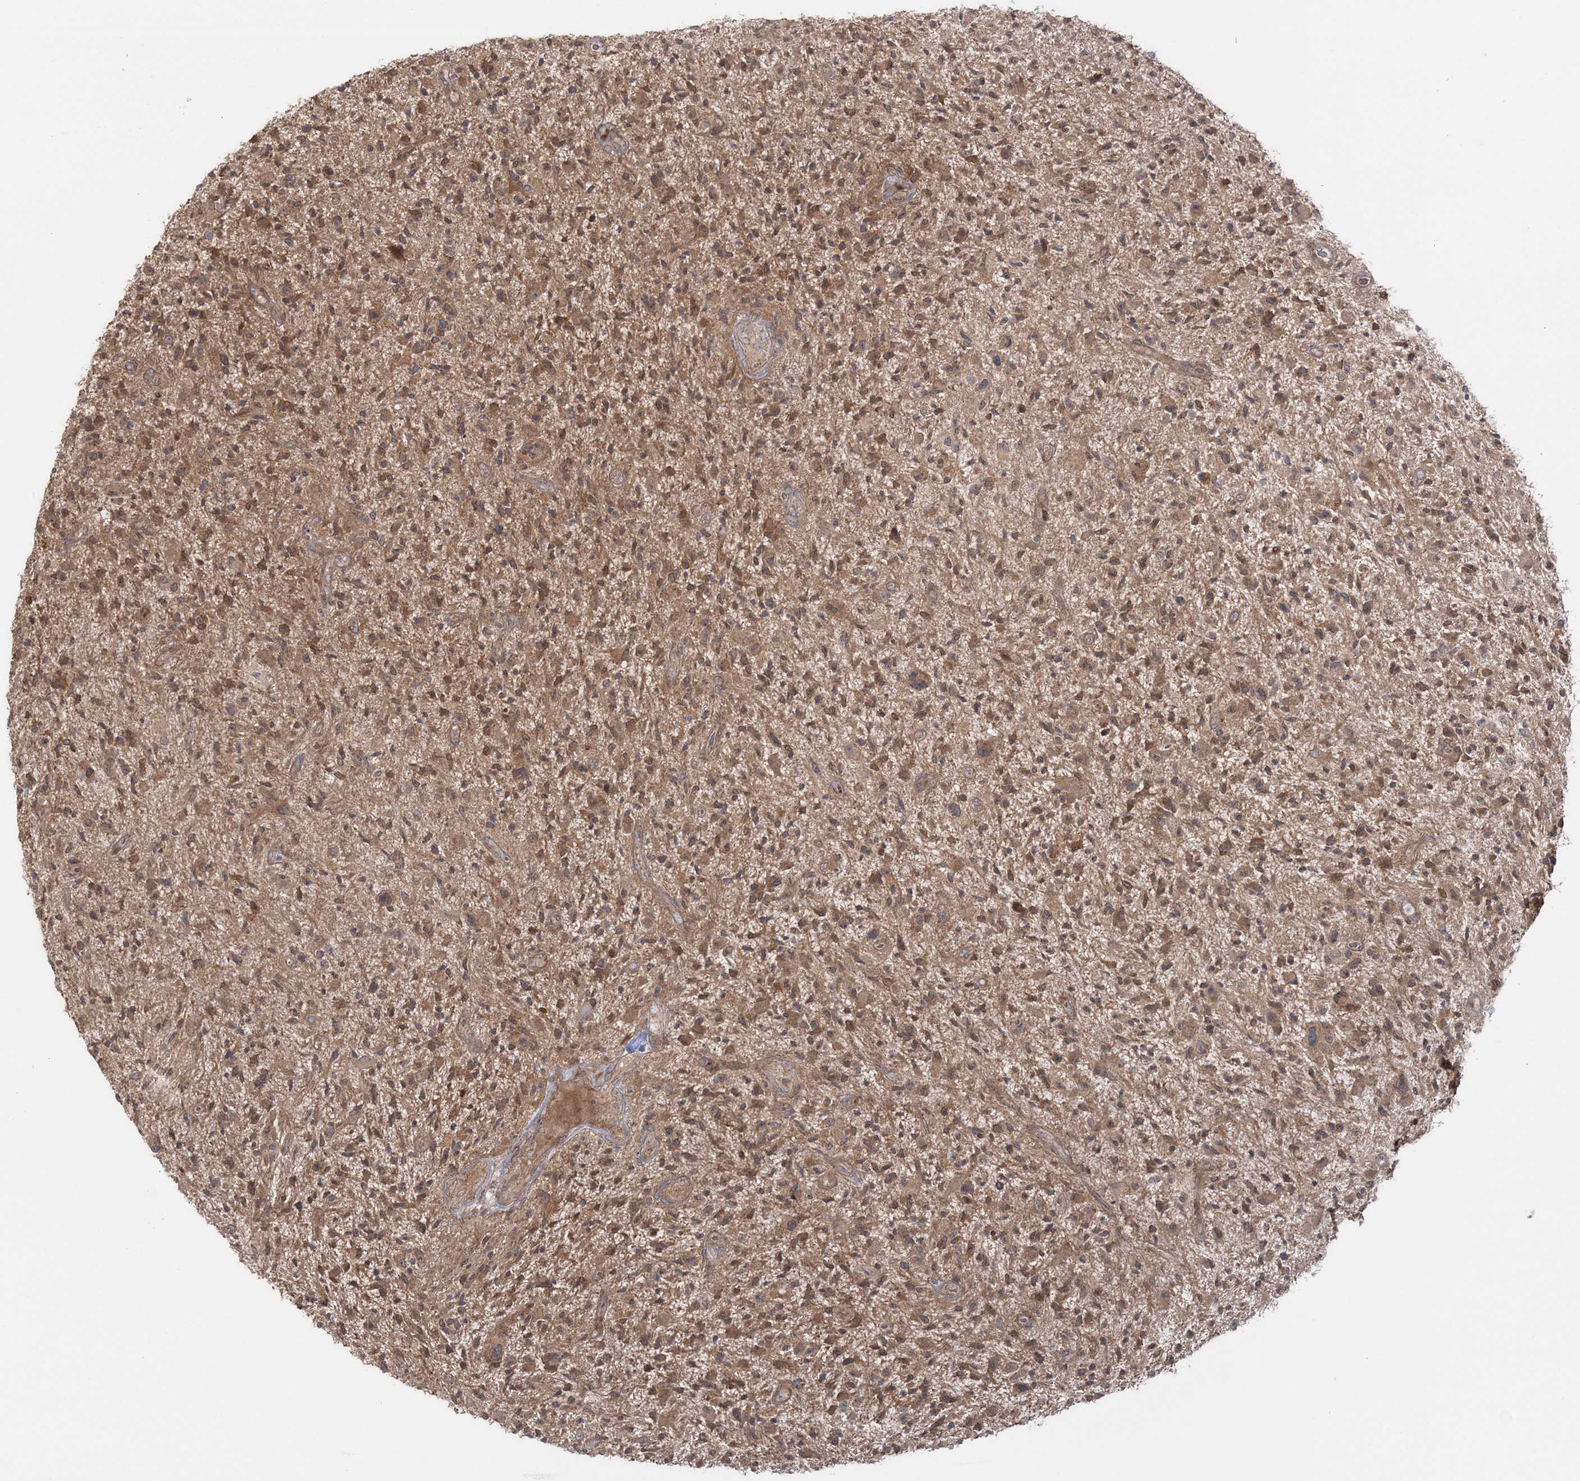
{"staining": {"intensity": "moderate", "quantity": ">75%", "location": "cytoplasmic/membranous"}, "tissue": "glioma", "cell_type": "Tumor cells", "image_type": "cancer", "snomed": [{"axis": "morphology", "description": "Glioma, malignant, High grade"}, {"axis": "topography", "description": "Brain"}], "caption": "Human glioma stained for a protein (brown) reveals moderate cytoplasmic/membranous positive staining in approximately >75% of tumor cells.", "gene": "MOCS2", "patient": {"sex": "male", "age": 47}}